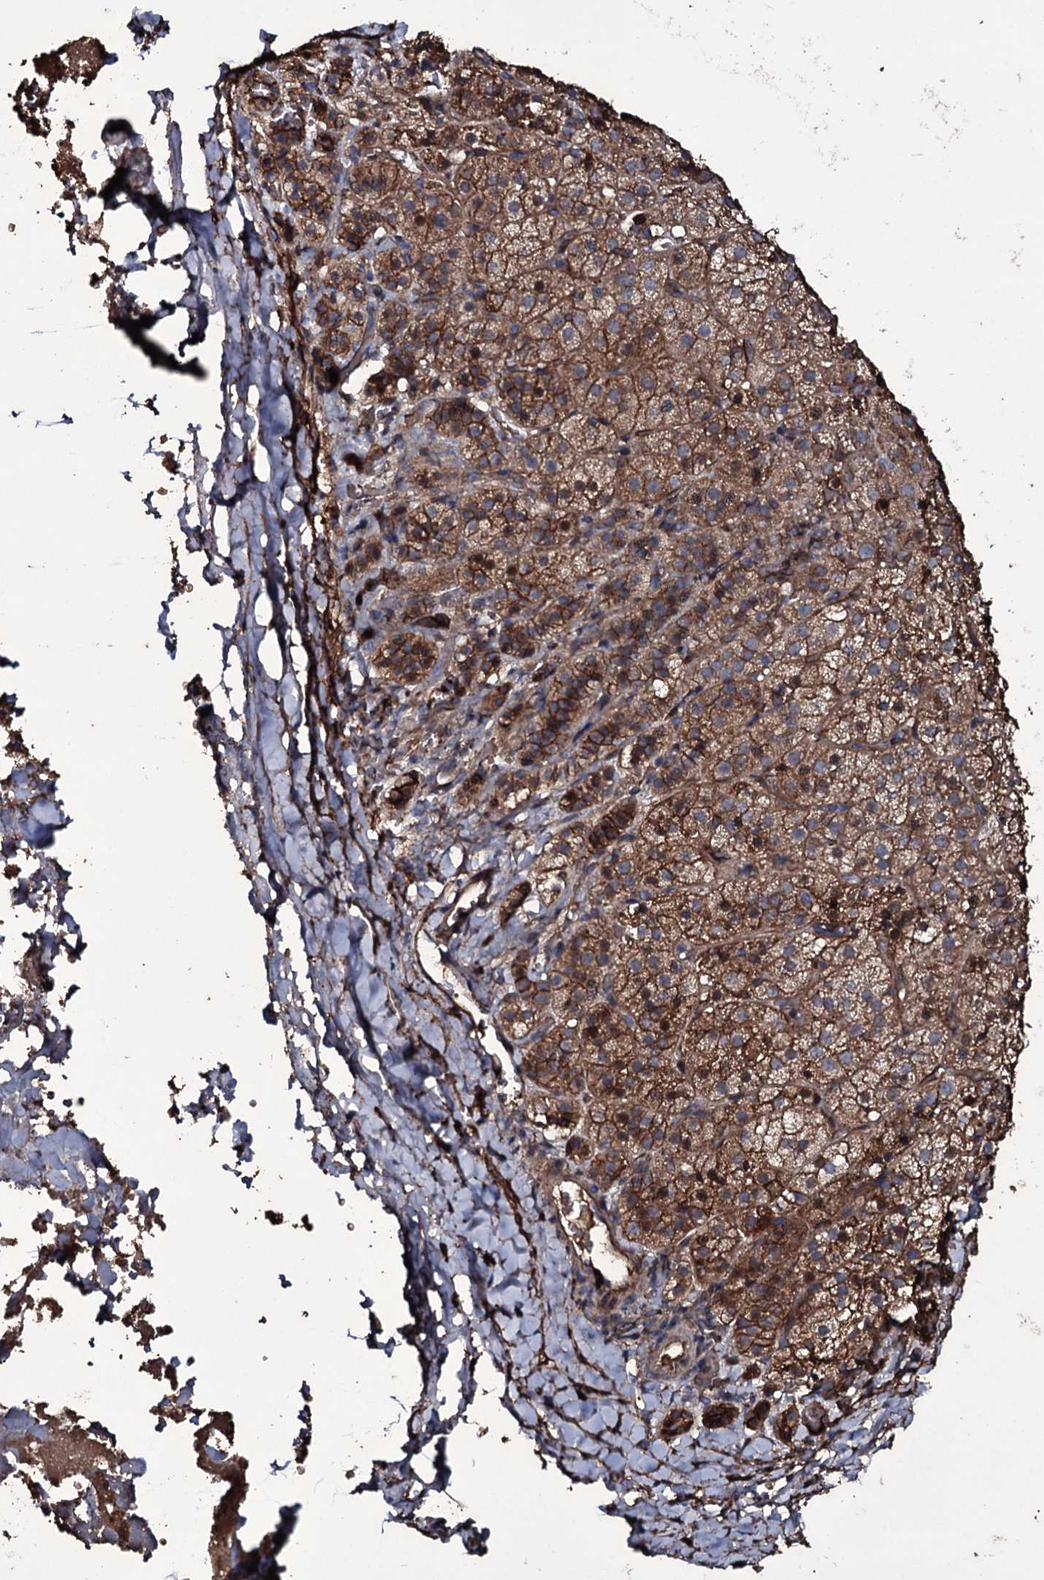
{"staining": {"intensity": "moderate", "quantity": ">75%", "location": "cytoplasmic/membranous"}, "tissue": "adrenal gland", "cell_type": "Glandular cells", "image_type": "normal", "snomed": [{"axis": "morphology", "description": "Normal tissue, NOS"}, {"axis": "topography", "description": "Adrenal gland"}], "caption": "A medium amount of moderate cytoplasmic/membranous positivity is seen in about >75% of glandular cells in normal adrenal gland.", "gene": "ZSWIM8", "patient": {"sex": "female", "age": 44}}